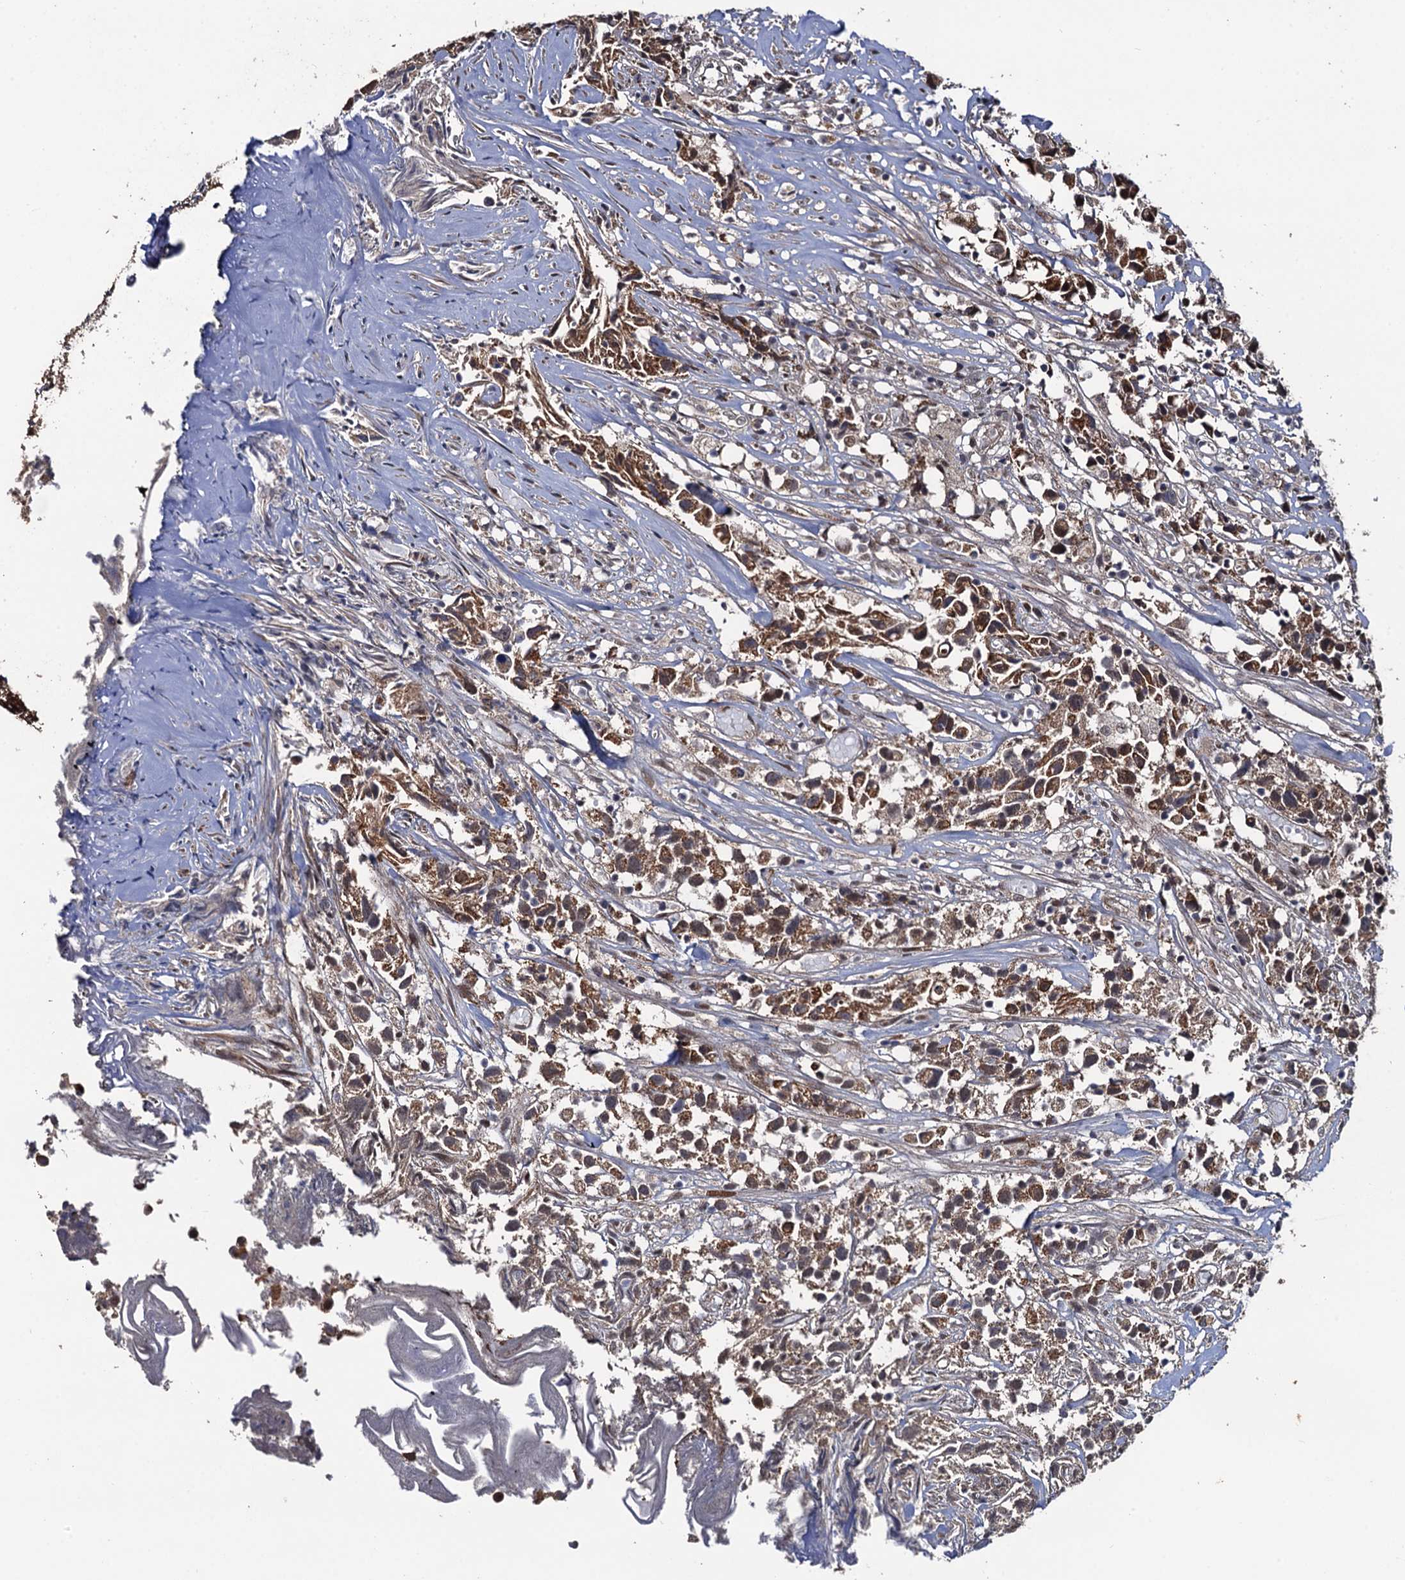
{"staining": {"intensity": "moderate", "quantity": ">75%", "location": "cytoplasmic/membranous"}, "tissue": "urothelial cancer", "cell_type": "Tumor cells", "image_type": "cancer", "snomed": [{"axis": "morphology", "description": "Urothelial carcinoma, High grade"}, {"axis": "topography", "description": "Urinary bladder"}], "caption": "Urothelial cancer stained with a protein marker displays moderate staining in tumor cells.", "gene": "LRRC63", "patient": {"sex": "female", "age": 75}}